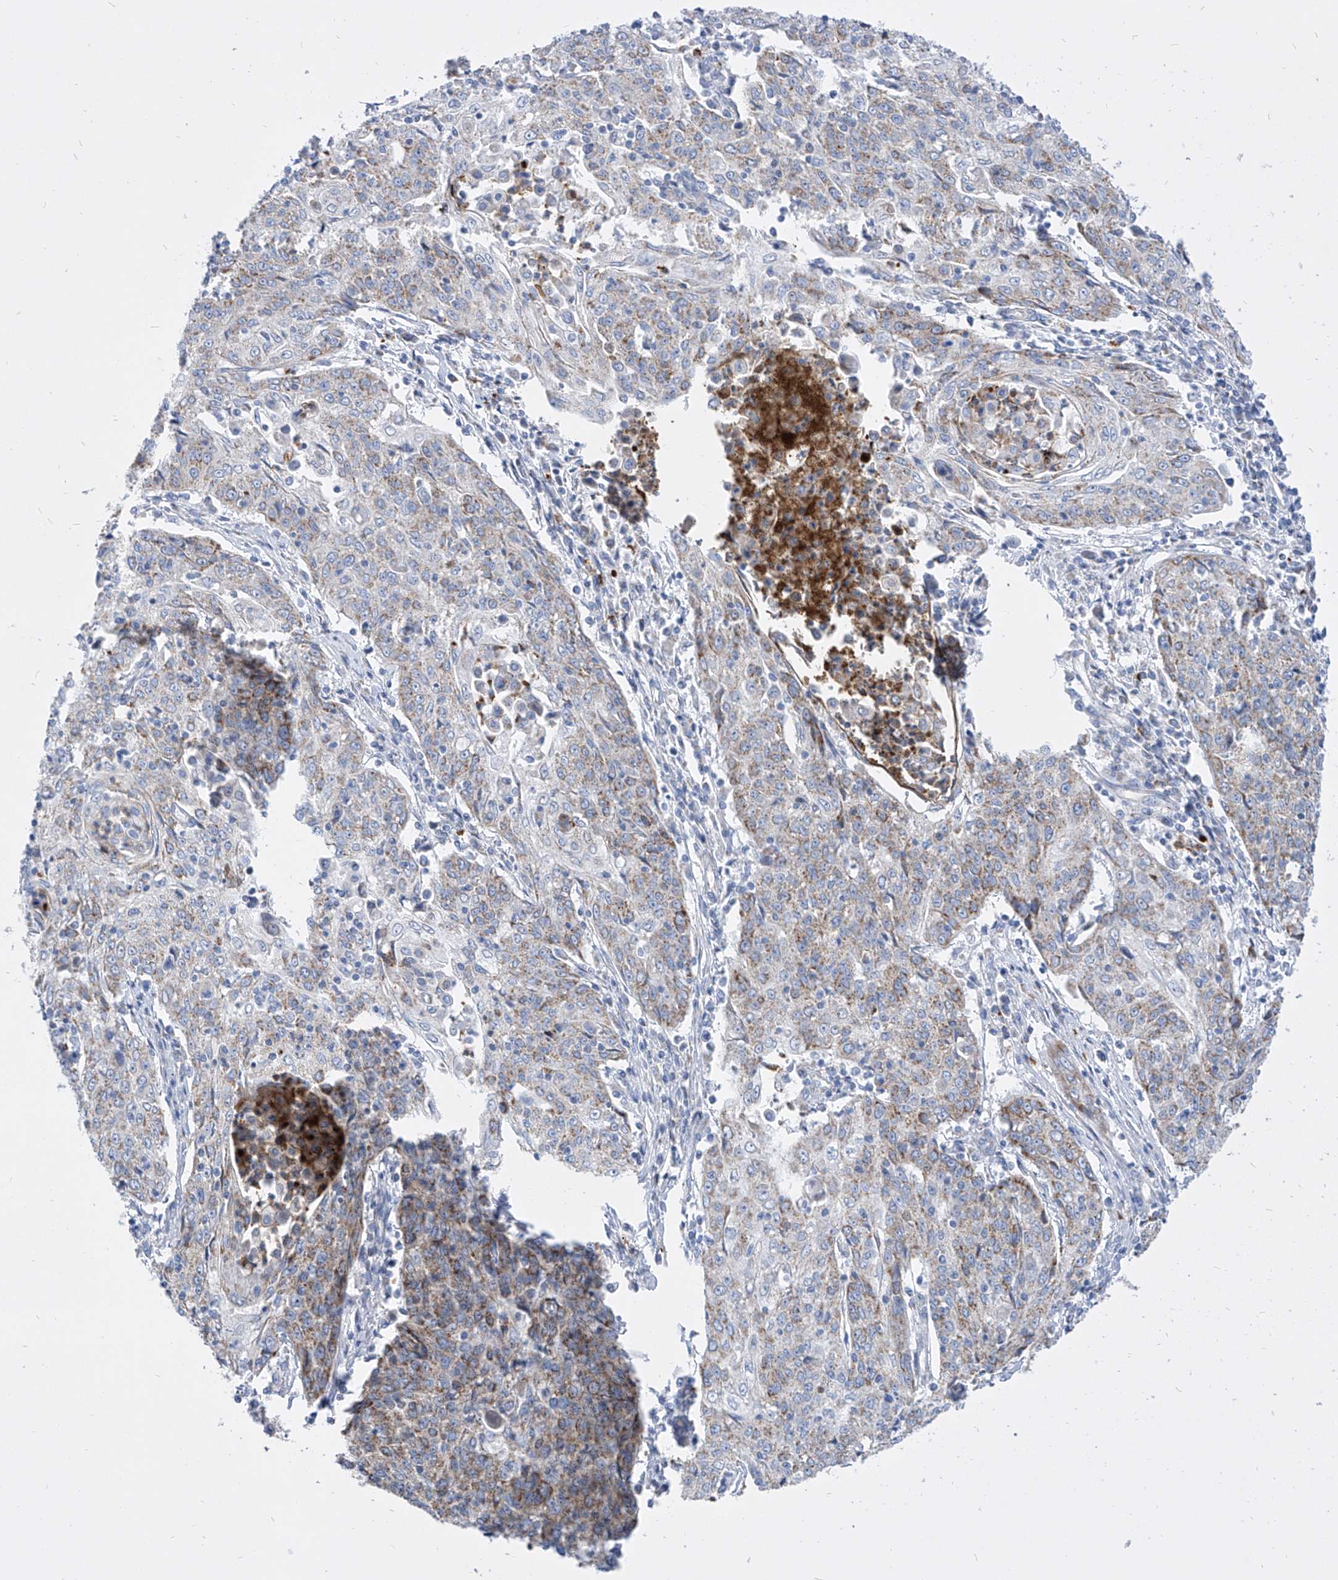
{"staining": {"intensity": "weak", "quantity": "25%-75%", "location": "cytoplasmic/membranous"}, "tissue": "cervical cancer", "cell_type": "Tumor cells", "image_type": "cancer", "snomed": [{"axis": "morphology", "description": "Squamous cell carcinoma, NOS"}, {"axis": "topography", "description": "Cervix"}], "caption": "The image reveals immunohistochemical staining of cervical cancer (squamous cell carcinoma). There is weak cytoplasmic/membranous expression is seen in about 25%-75% of tumor cells.", "gene": "COQ3", "patient": {"sex": "female", "age": 48}}